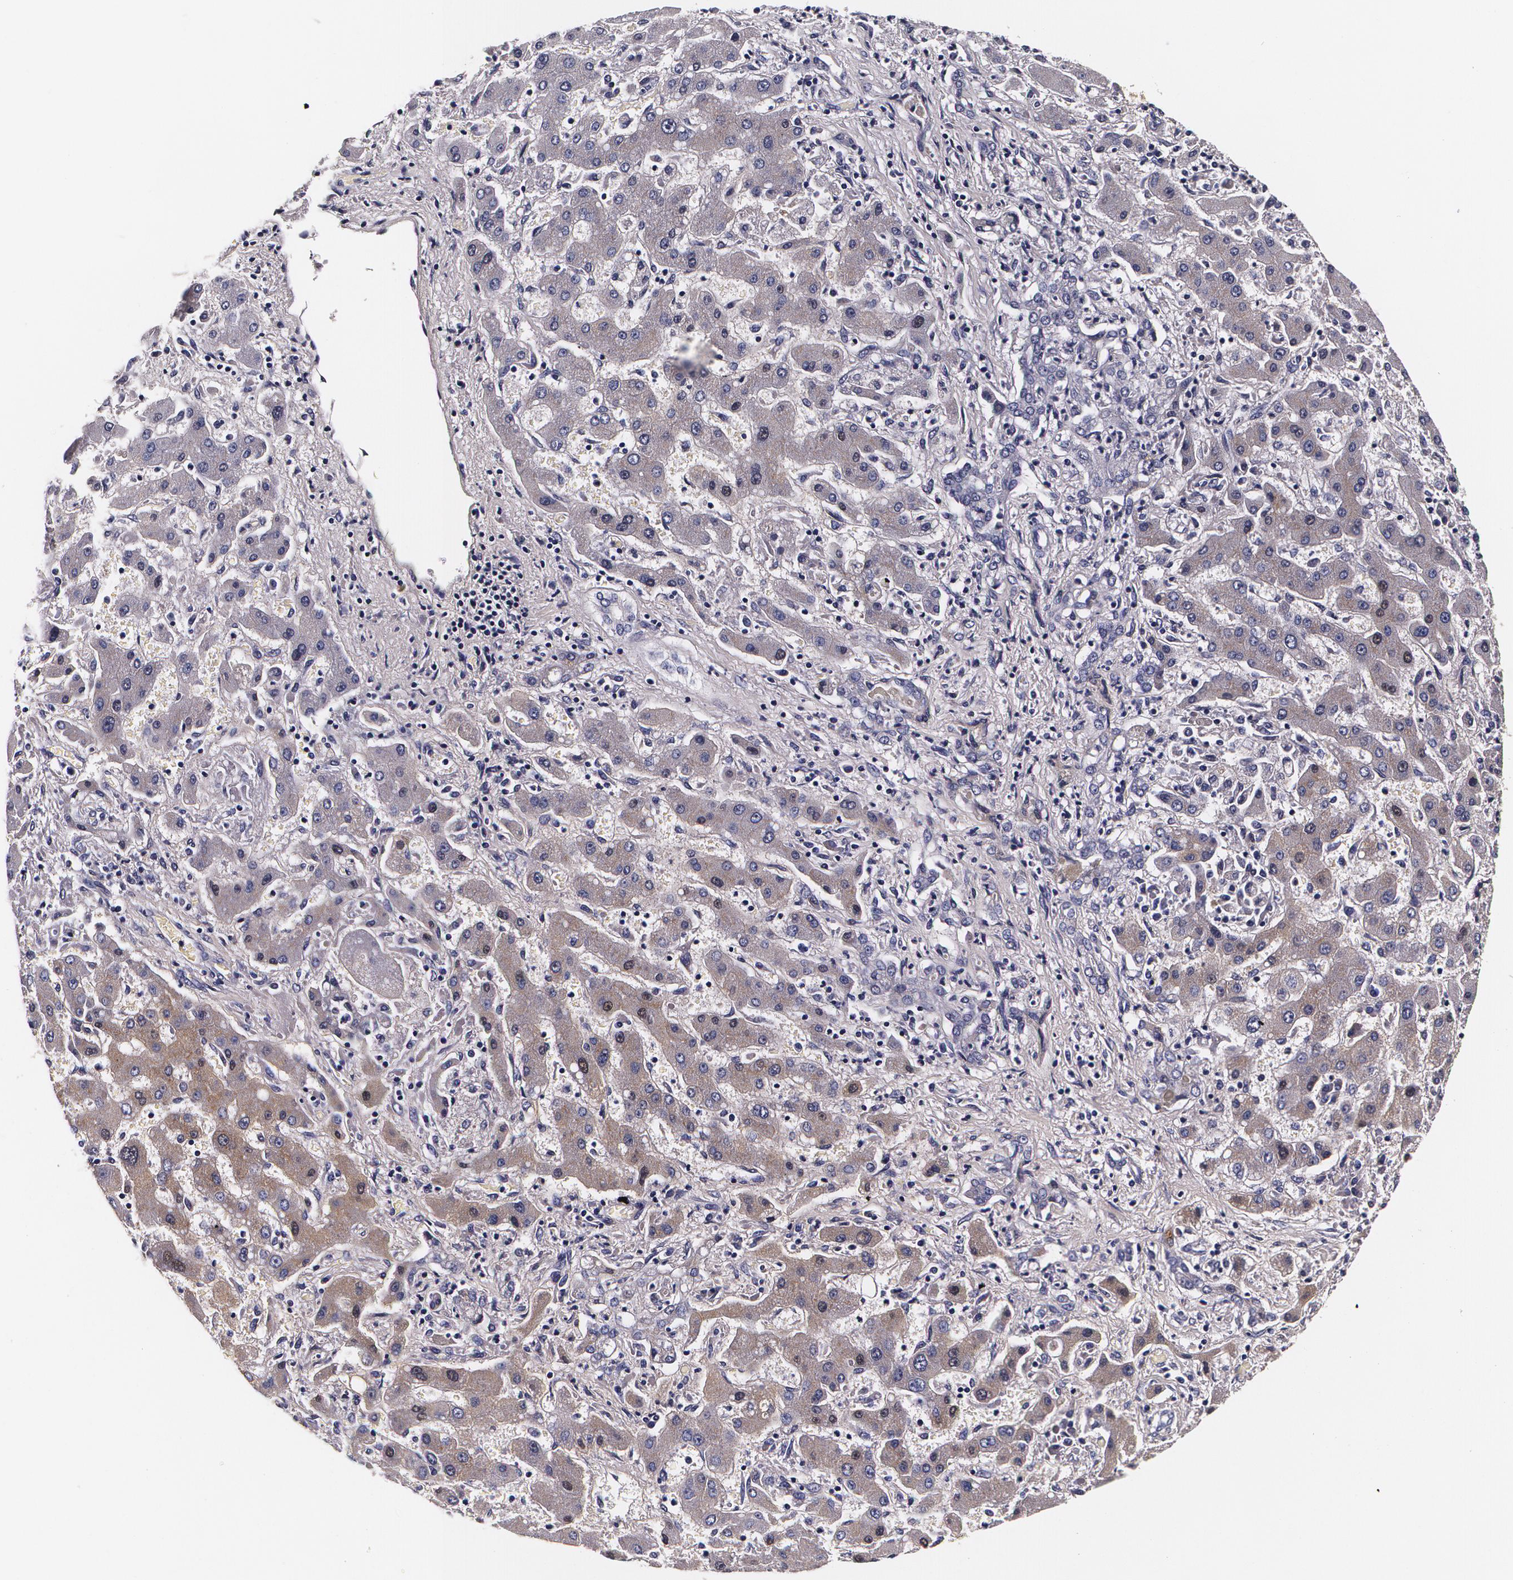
{"staining": {"intensity": "weak", "quantity": ">75%", "location": "cytoplasmic/membranous"}, "tissue": "liver cancer", "cell_type": "Tumor cells", "image_type": "cancer", "snomed": [{"axis": "morphology", "description": "Cholangiocarcinoma"}, {"axis": "topography", "description": "Liver"}], "caption": "Immunohistochemistry (DAB (3,3'-diaminobenzidine)) staining of human cholangiocarcinoma (liver) reveals weak cytoplasmic/membranous protein staining in approximately >75% of tumor cells.", "gene": "TTR", "patient": {"sex": "male", "age": 50}}